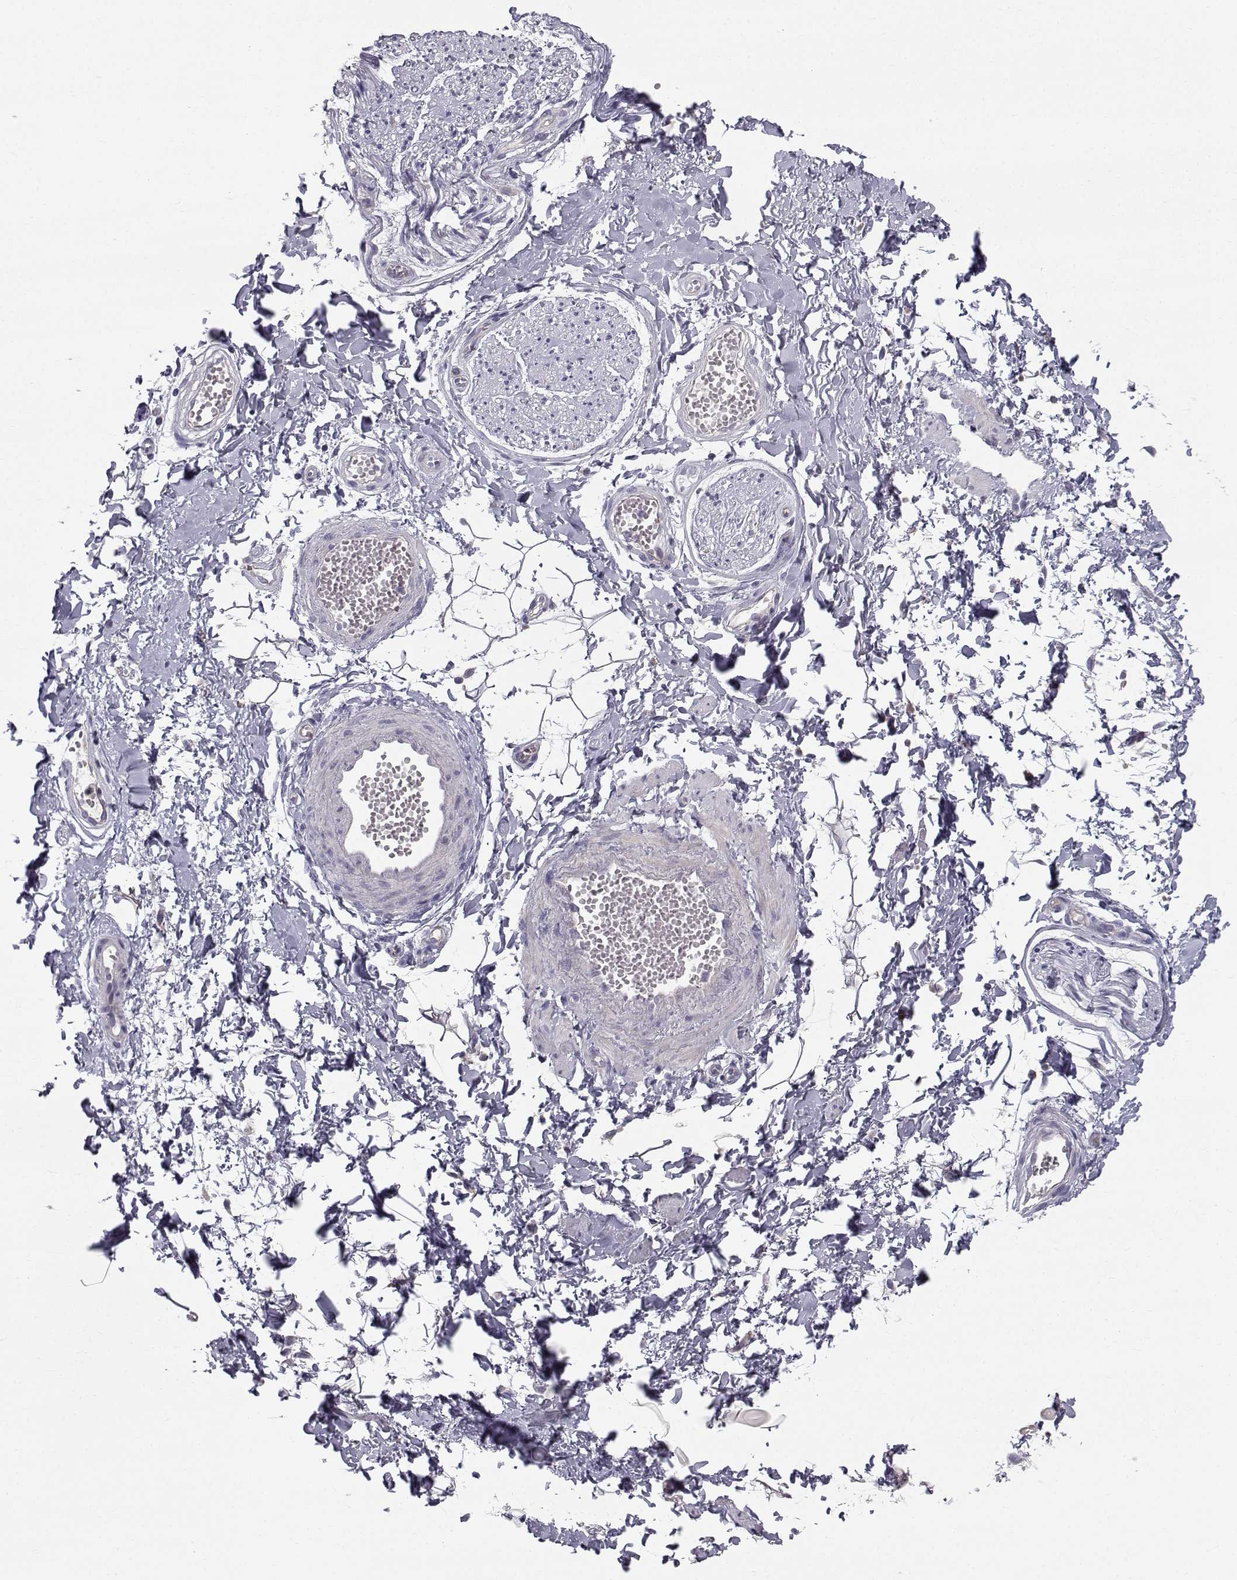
{"staining": {"intensity": "negative", "quantity": "none", "location": "none"}, "tissue": "adipose tissue", "cell_type": "Adipocytes", "image_type": "normal", "snomed": [{"axis": "morphology", "description": "Normal tissue, NOS"}, {"axis": "topography", "description": "Smooth muscle"}, {"axis": "topography", "description": "Peripheral nerve tissue"}], "caption": "Immunohistochemistry (IHC) histopathology image of normal adipose tissue stained for a protein (brown), which shows no expression in adipocytes.", "gene": "CALCR", "patient": {"sex": "male", "age": 22}}